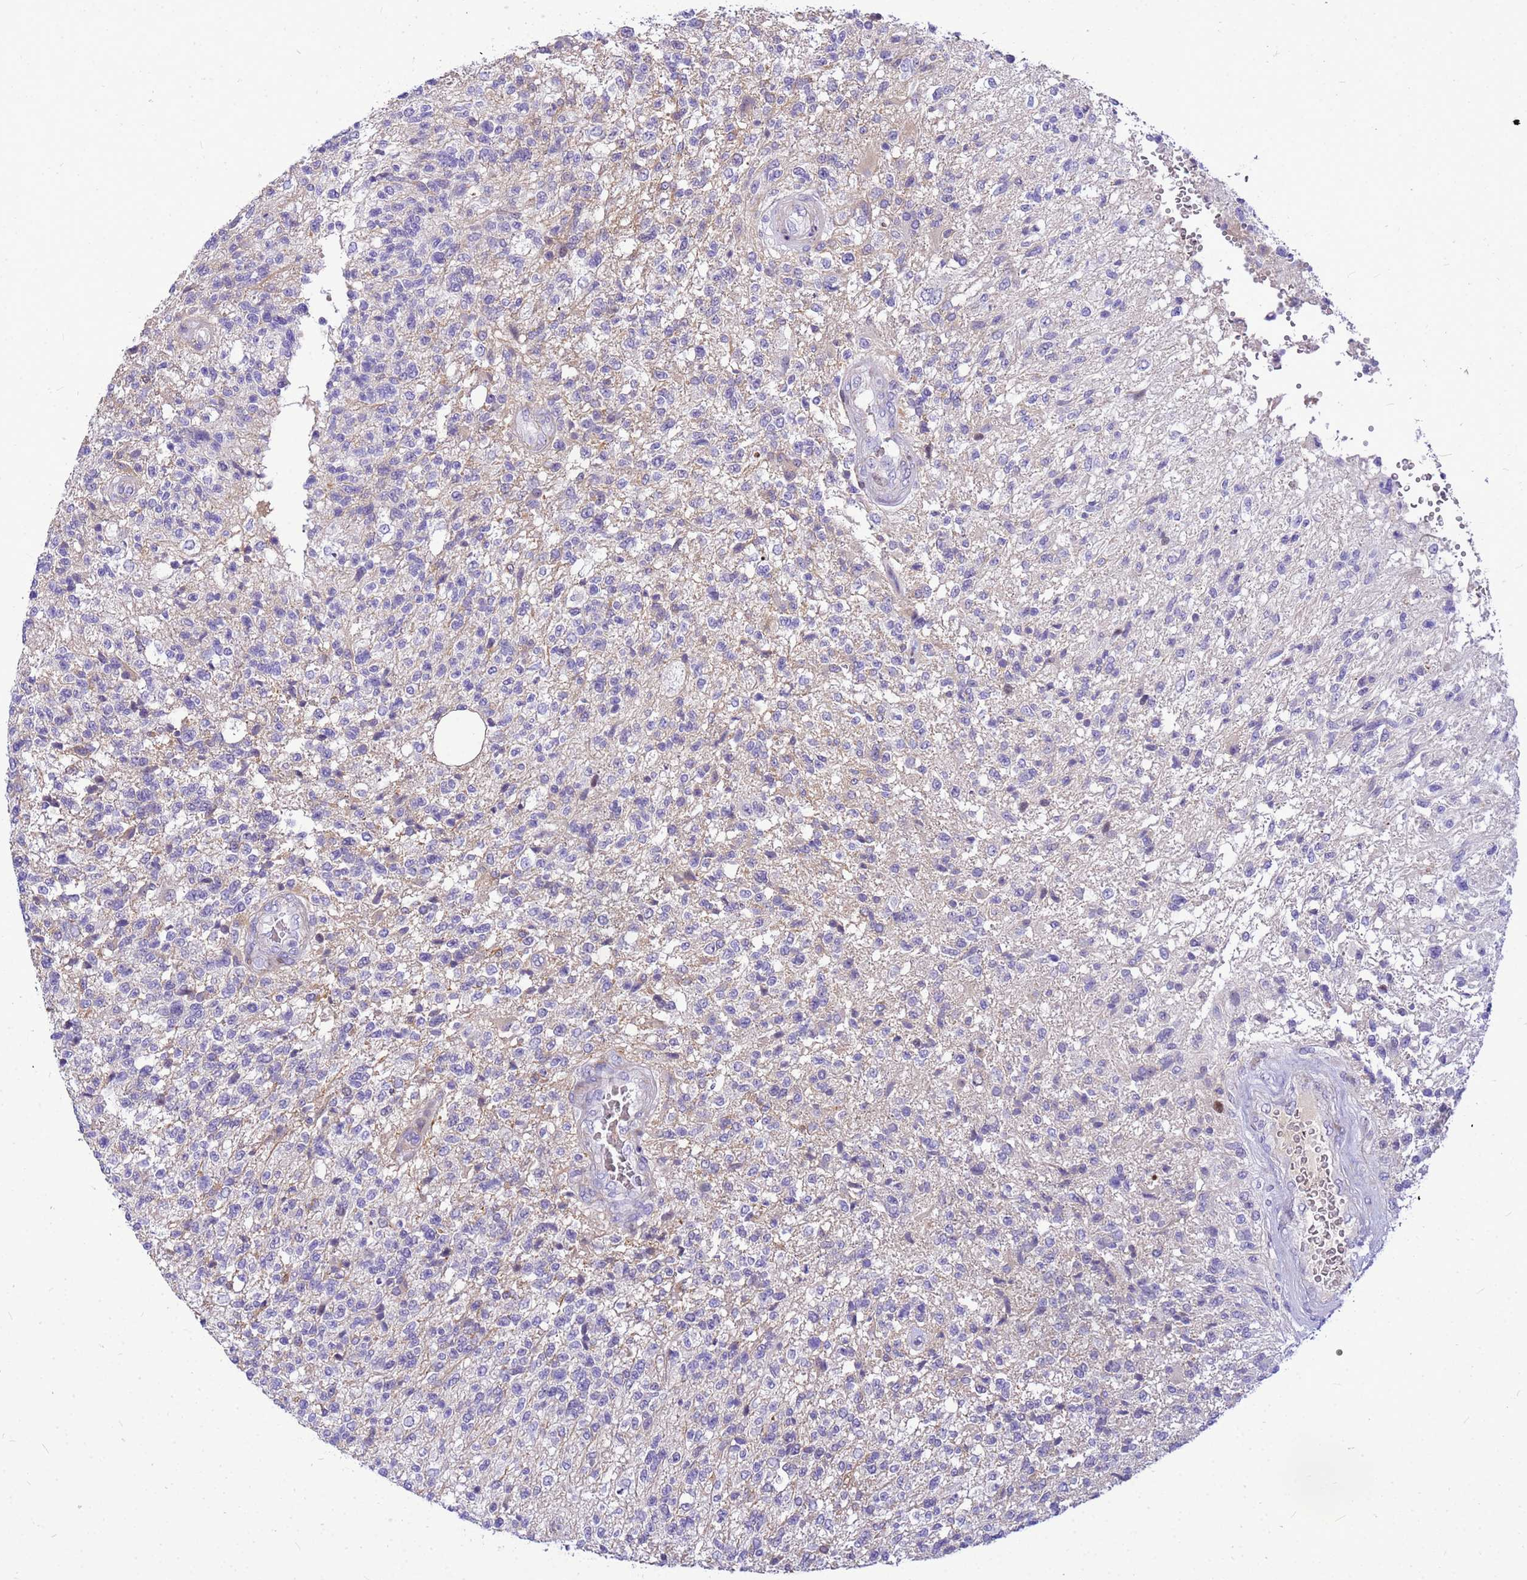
{"staining": {"intensity": "negative", "quantity": "none", "location": "none"}, "tissue": "glioma", "cell_type": "Tumor cells", "image_type": "cancer", "snomed": [{"axis": "morphology", "description": "Glioma, malignant, High grade"}, {"axis": "topography", "description": "Brain"}], "caption": "IHC of human high-grade glioma (malignant) displays no staining in tumor cells.", "gene": "ADAMTS7", "patient": {"sex": "male", "age": 56}}